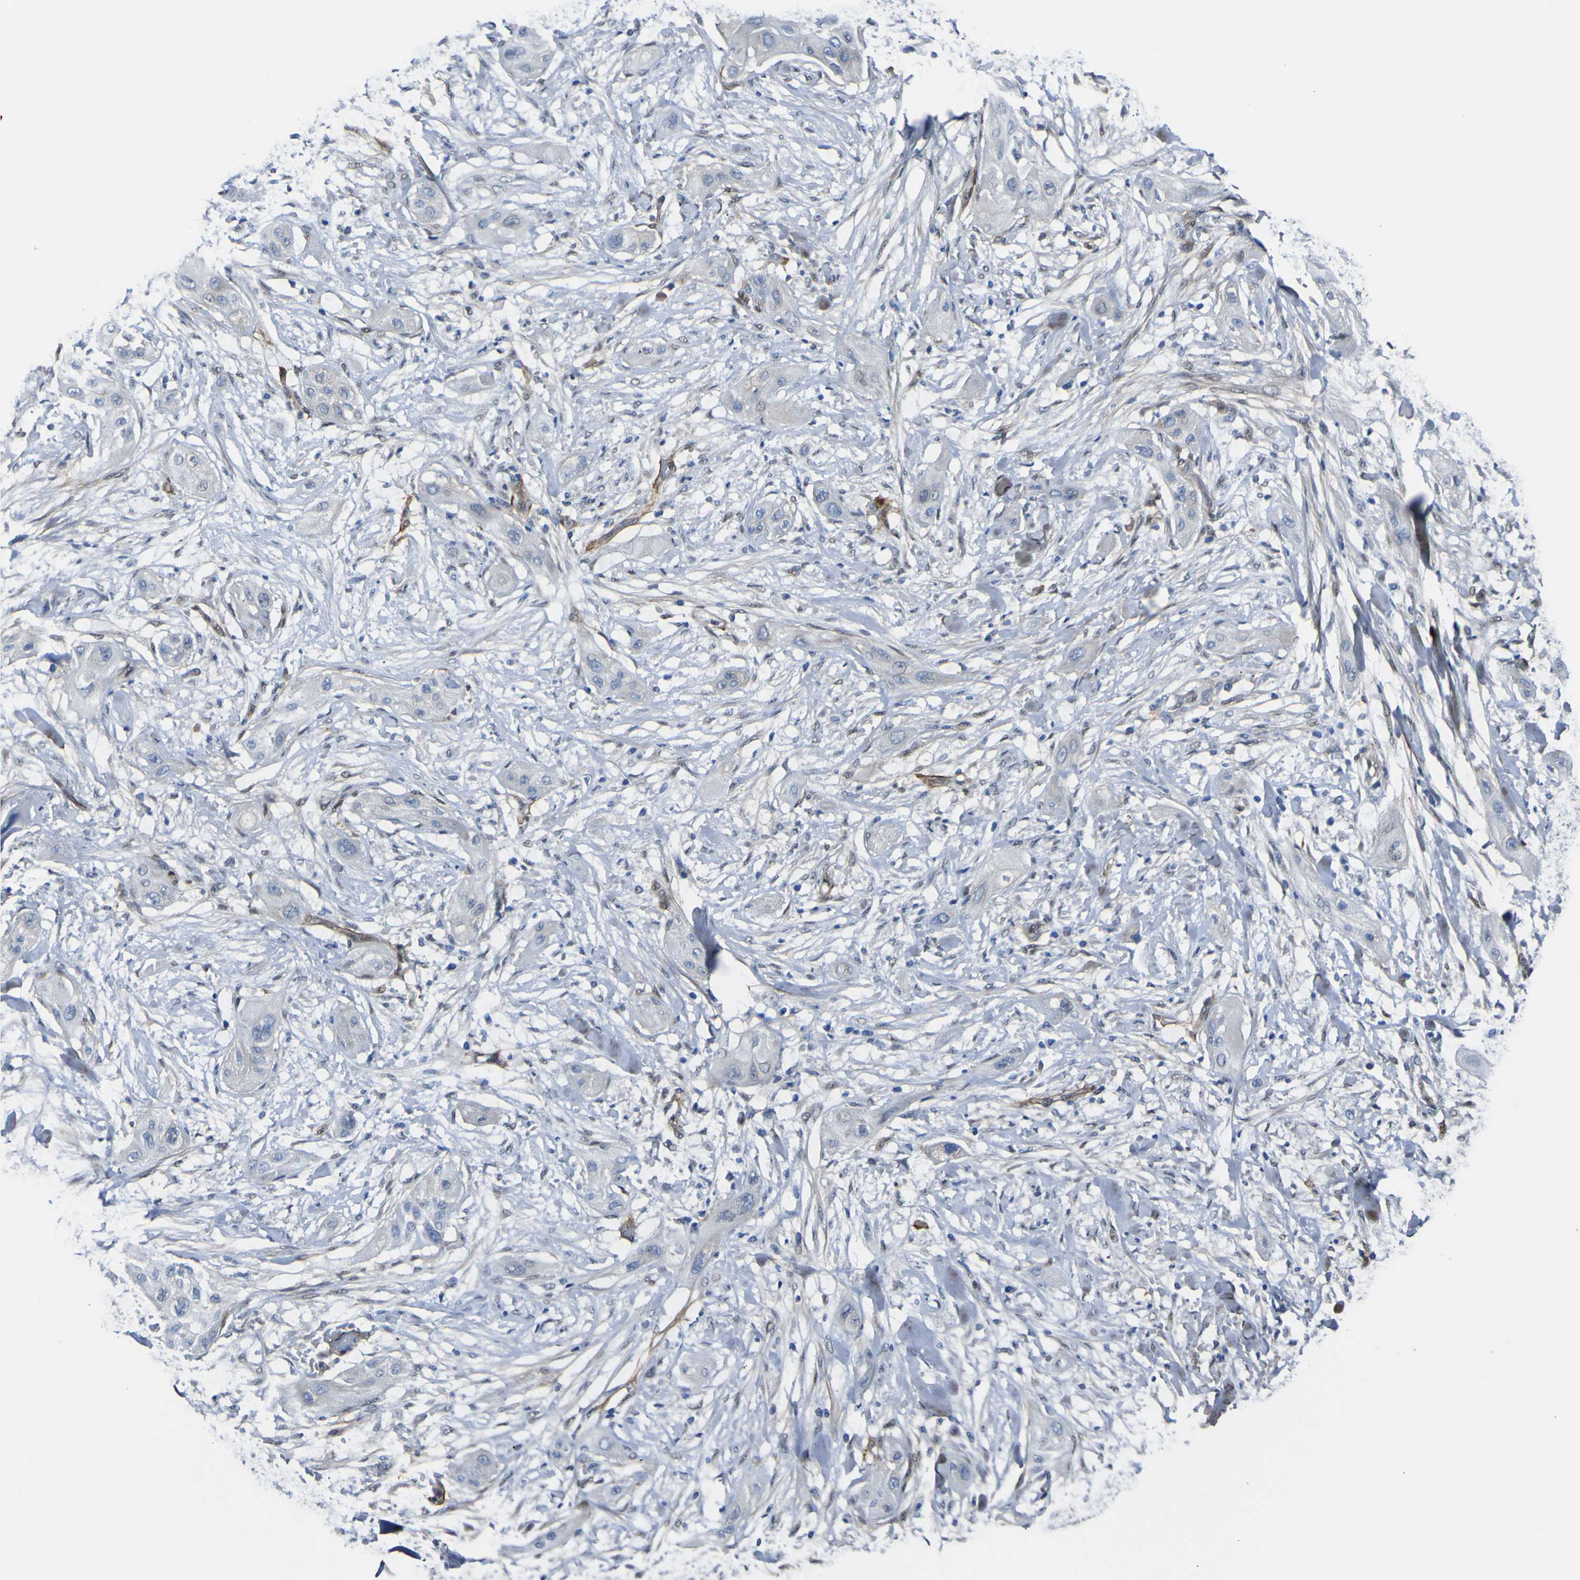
{"staining": {"intensity": "negative", "quantity": "none", "location": "none"}, "tissue": "lung cancer", "cell_type": "Tumor cells", "image_type": "cancer", "snomed": [{"axis": "morphology", "description": "Squamous cell carcinoma, NOS"}, {"axis": "topography", "description": "Lung"}], "caption": "DAB immunohistochemical staining of human squamous cell carcinoma (lung) reveals no significant staining in tumor cells.", "gene": "LRRN1", "patient": {"sex": "female", "age": 47}}